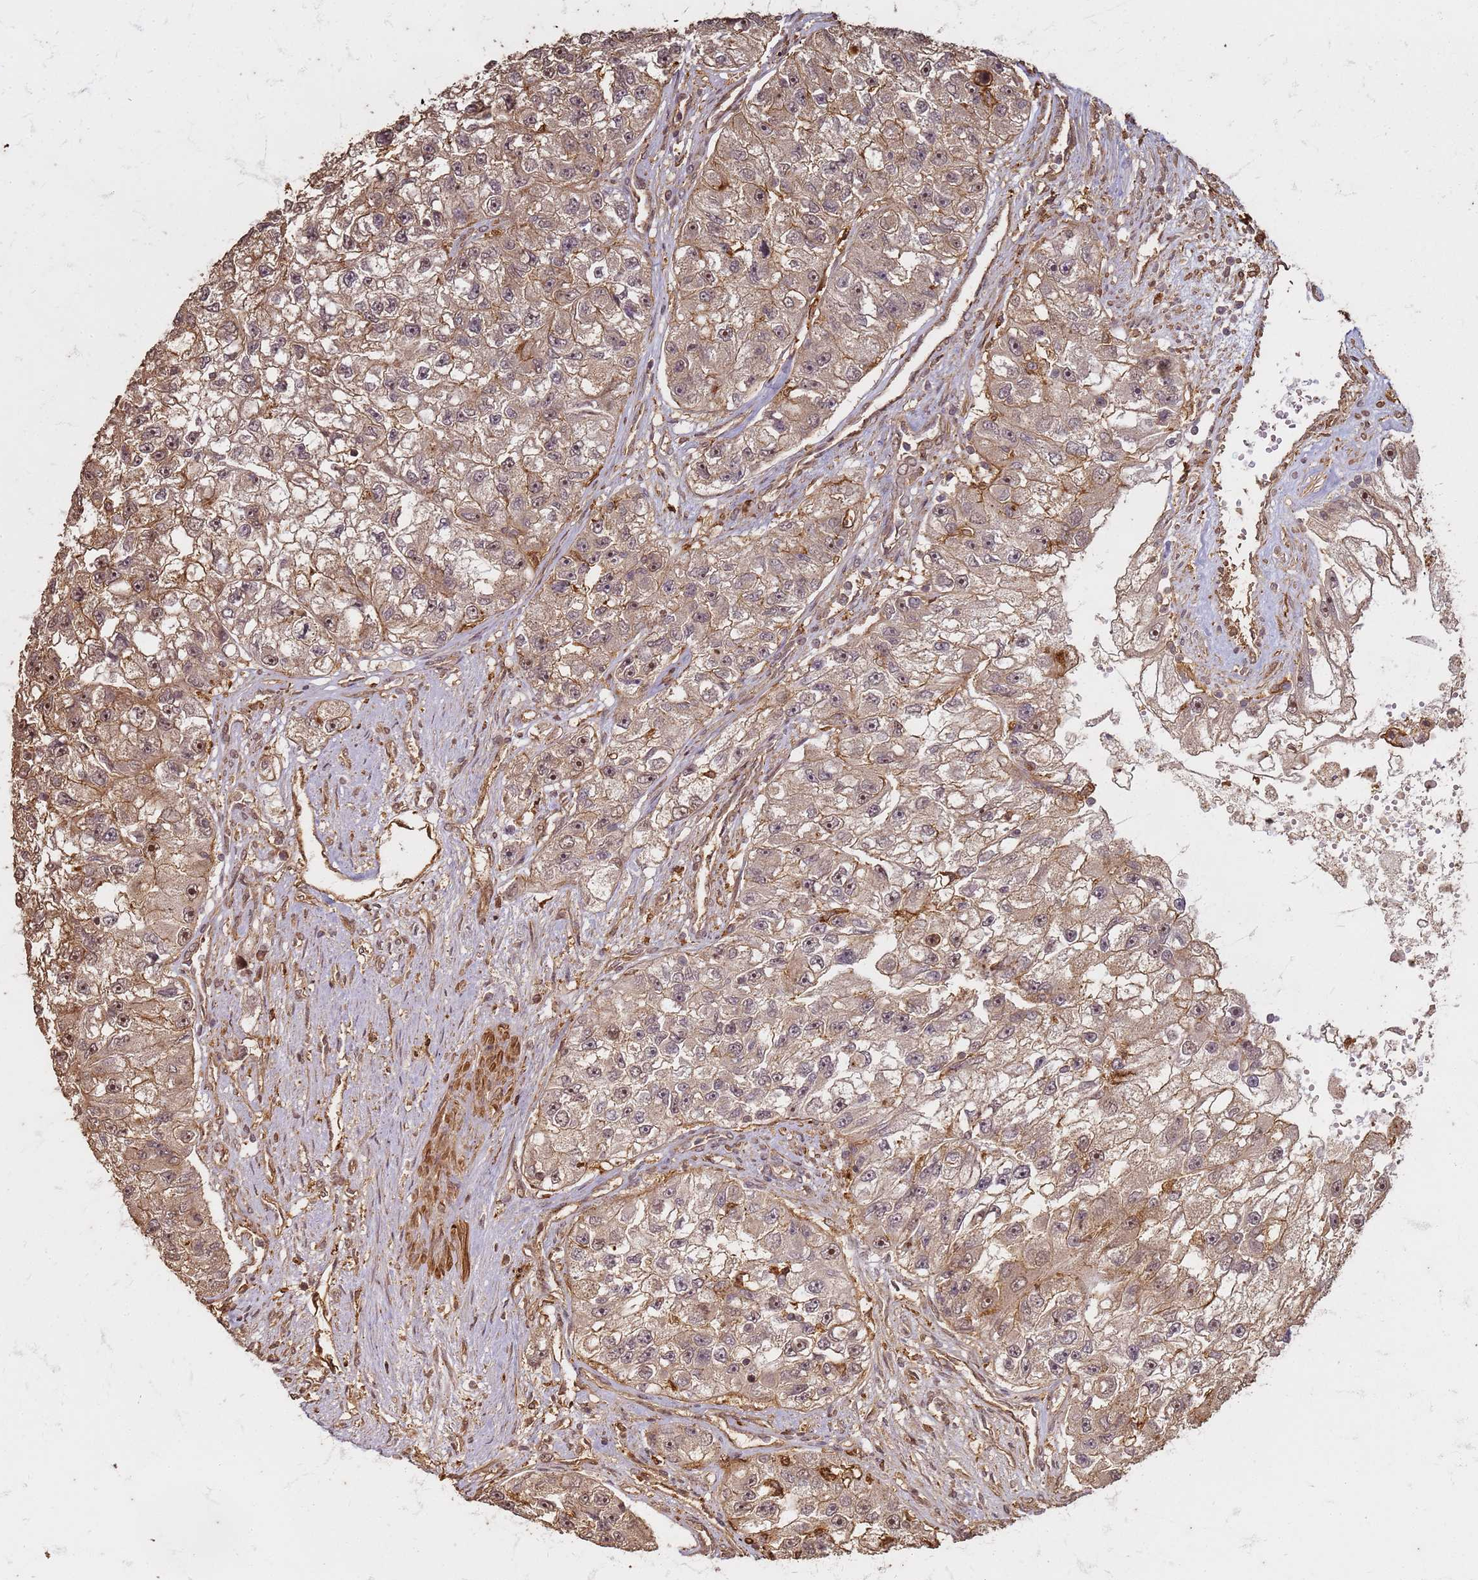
{"staining": {"intensity": "weak", "quantity": ">75%", "location": "cytoplasmic/membranous,nuclear"}, "tissue": "renal cancer", "cell_type": "Tumor cells", "image_type": "cancer", "snomed": [{"axis": "morphology", "description": "Adenocarcinoma, NOS"}, {"axis": "topography", "description": "Kidney"}], "caption": "High-power microscopy captured an immunohistochemistry photomicrograph of renal adenocarcinoma, revealing weak cytoplasmic/membranous and nuclear expression in about >75% of tumor cells. (Brightfield microscopy of DAB IHC at high magnification).", "gene": "KIF26A", "patient": {"sex": "male", "age": 63}}